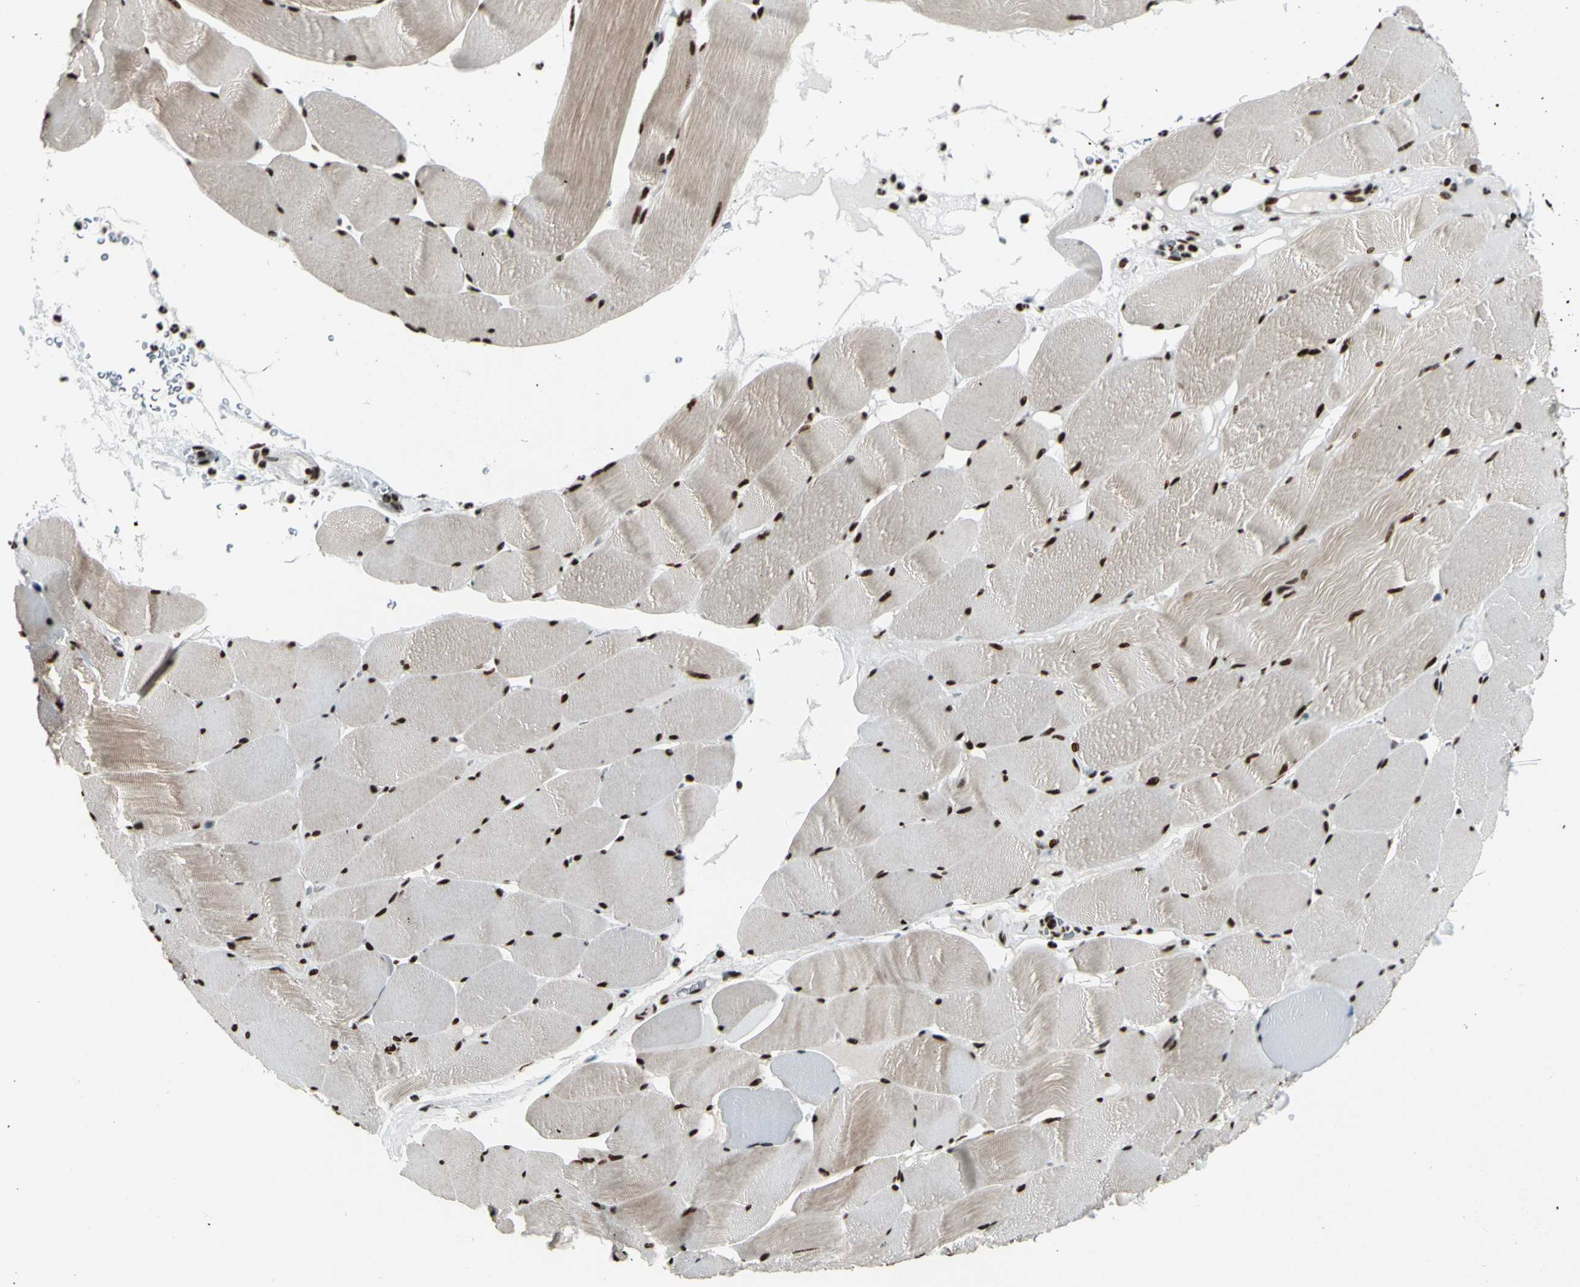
{"staining": {"intensity": "strong", "quantity": ">75%", "location": "cytoplasmic/membranous,nuclear"}, "tissue": "skeletal muscle", "cell_type": "Myocytes", "image_type": "normal", "snomed": [{"axis": "morphology", "description": "Normal tissue, NOS"}, {"axis": "topography", "description": "Skeletal muscle"}], "caption": "A high-resolution photomicrograph shows immunohistochemistry (IHC) staining of normal skeletal muscle, which reveals strong cytoplasmic/membranous,nuclear expression in approximately >75% of myocytes. (DAB IHC with brightfield microscopy, high magnification).", "gene": "CCAR1", "patient": {"sex": "male", "age": 62}}